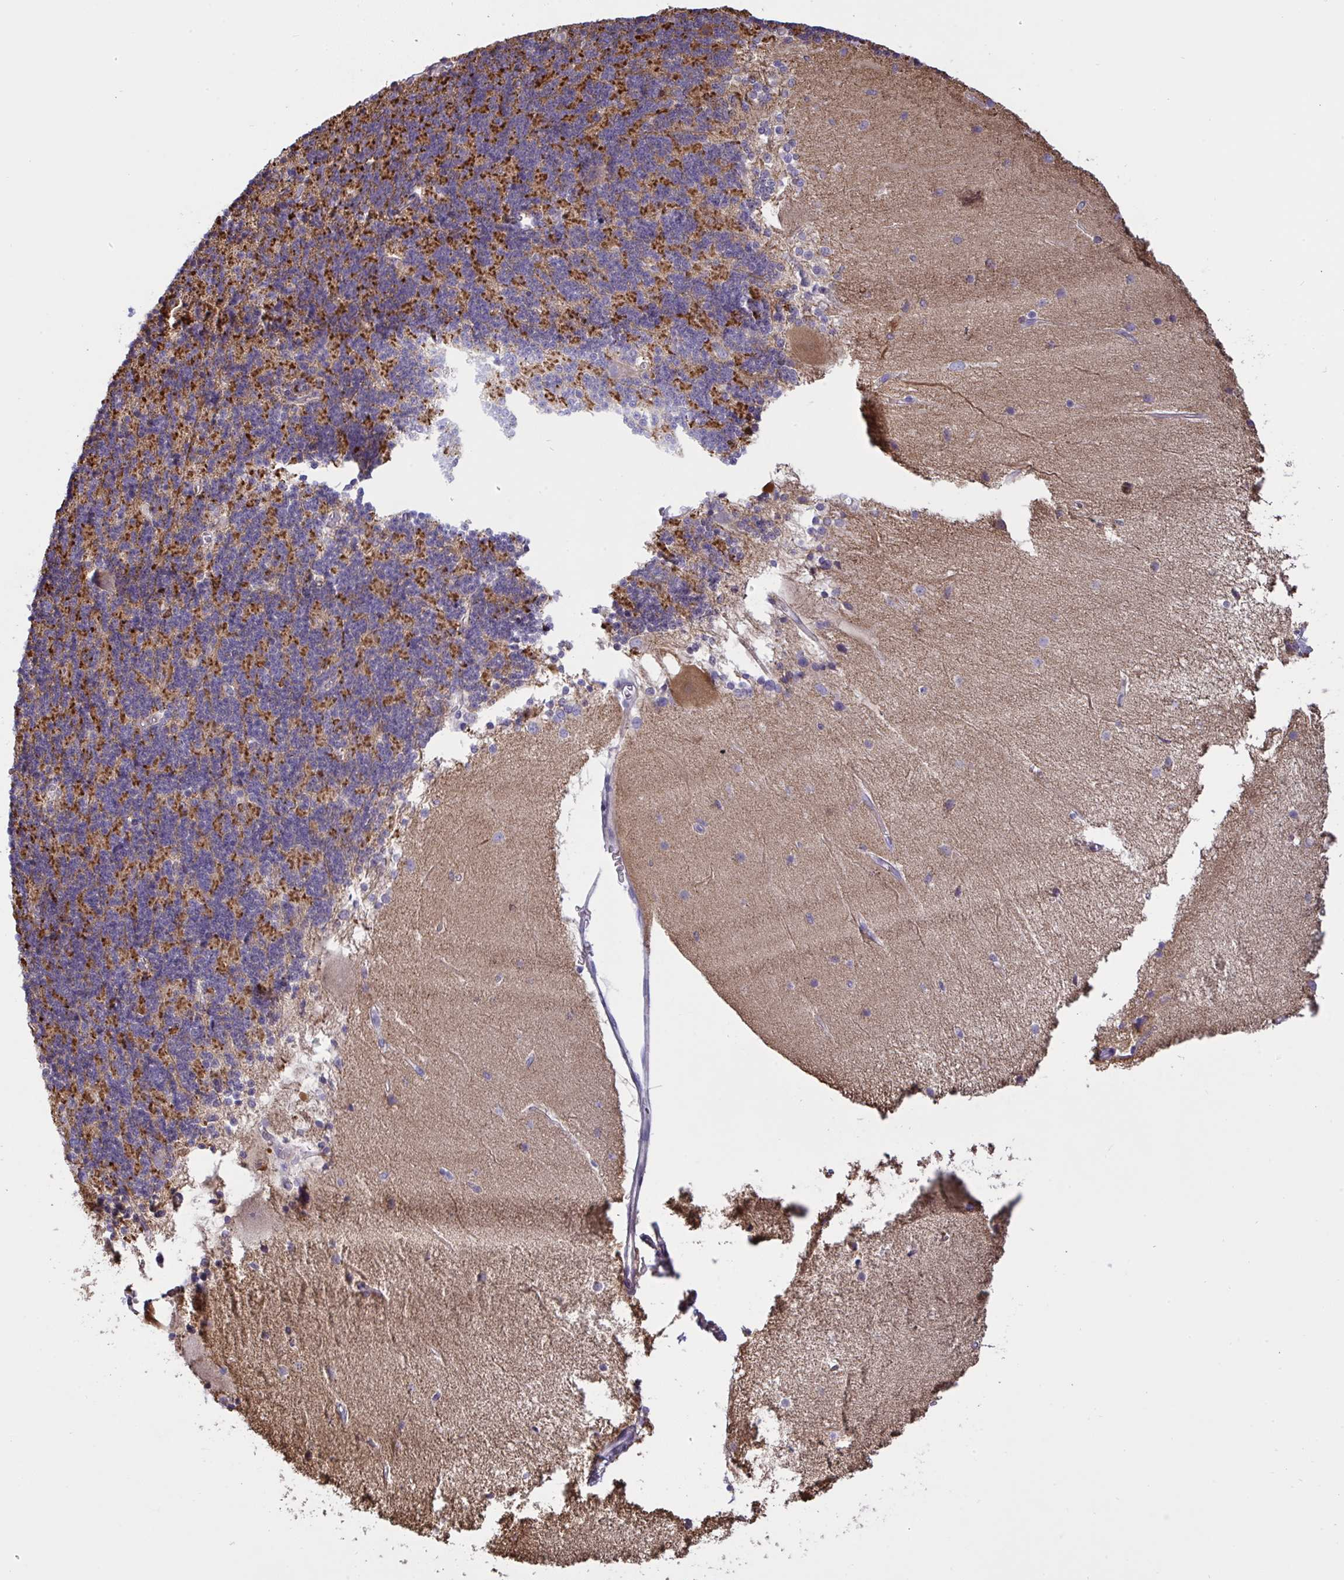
{"staining": {"intensity": "strong", "quantity": "25%-75%", "location": "cytoplasmic/membranous"}, "tissue": "cerebellum", "cell_type": "Cells in granular layer", "image_type": "normal", "snomed": [{"axis": "morphology", "description": "Normal tissue, NOS"}, {"axis": "topography", "description": "Cerebellum"}], "caption": "Brown immunohistochemical staining in benign cerebellum exhibits strong cytoplasmic/membranous staining in approximately 25%-75% of cells in granular layer. (DAB (3,3'-diaminobenzidine) IHC, brown staining for protein, blue staining for nuclei).", "gene": "NTN1", "patient": {"sex": "female", "age": 54}}